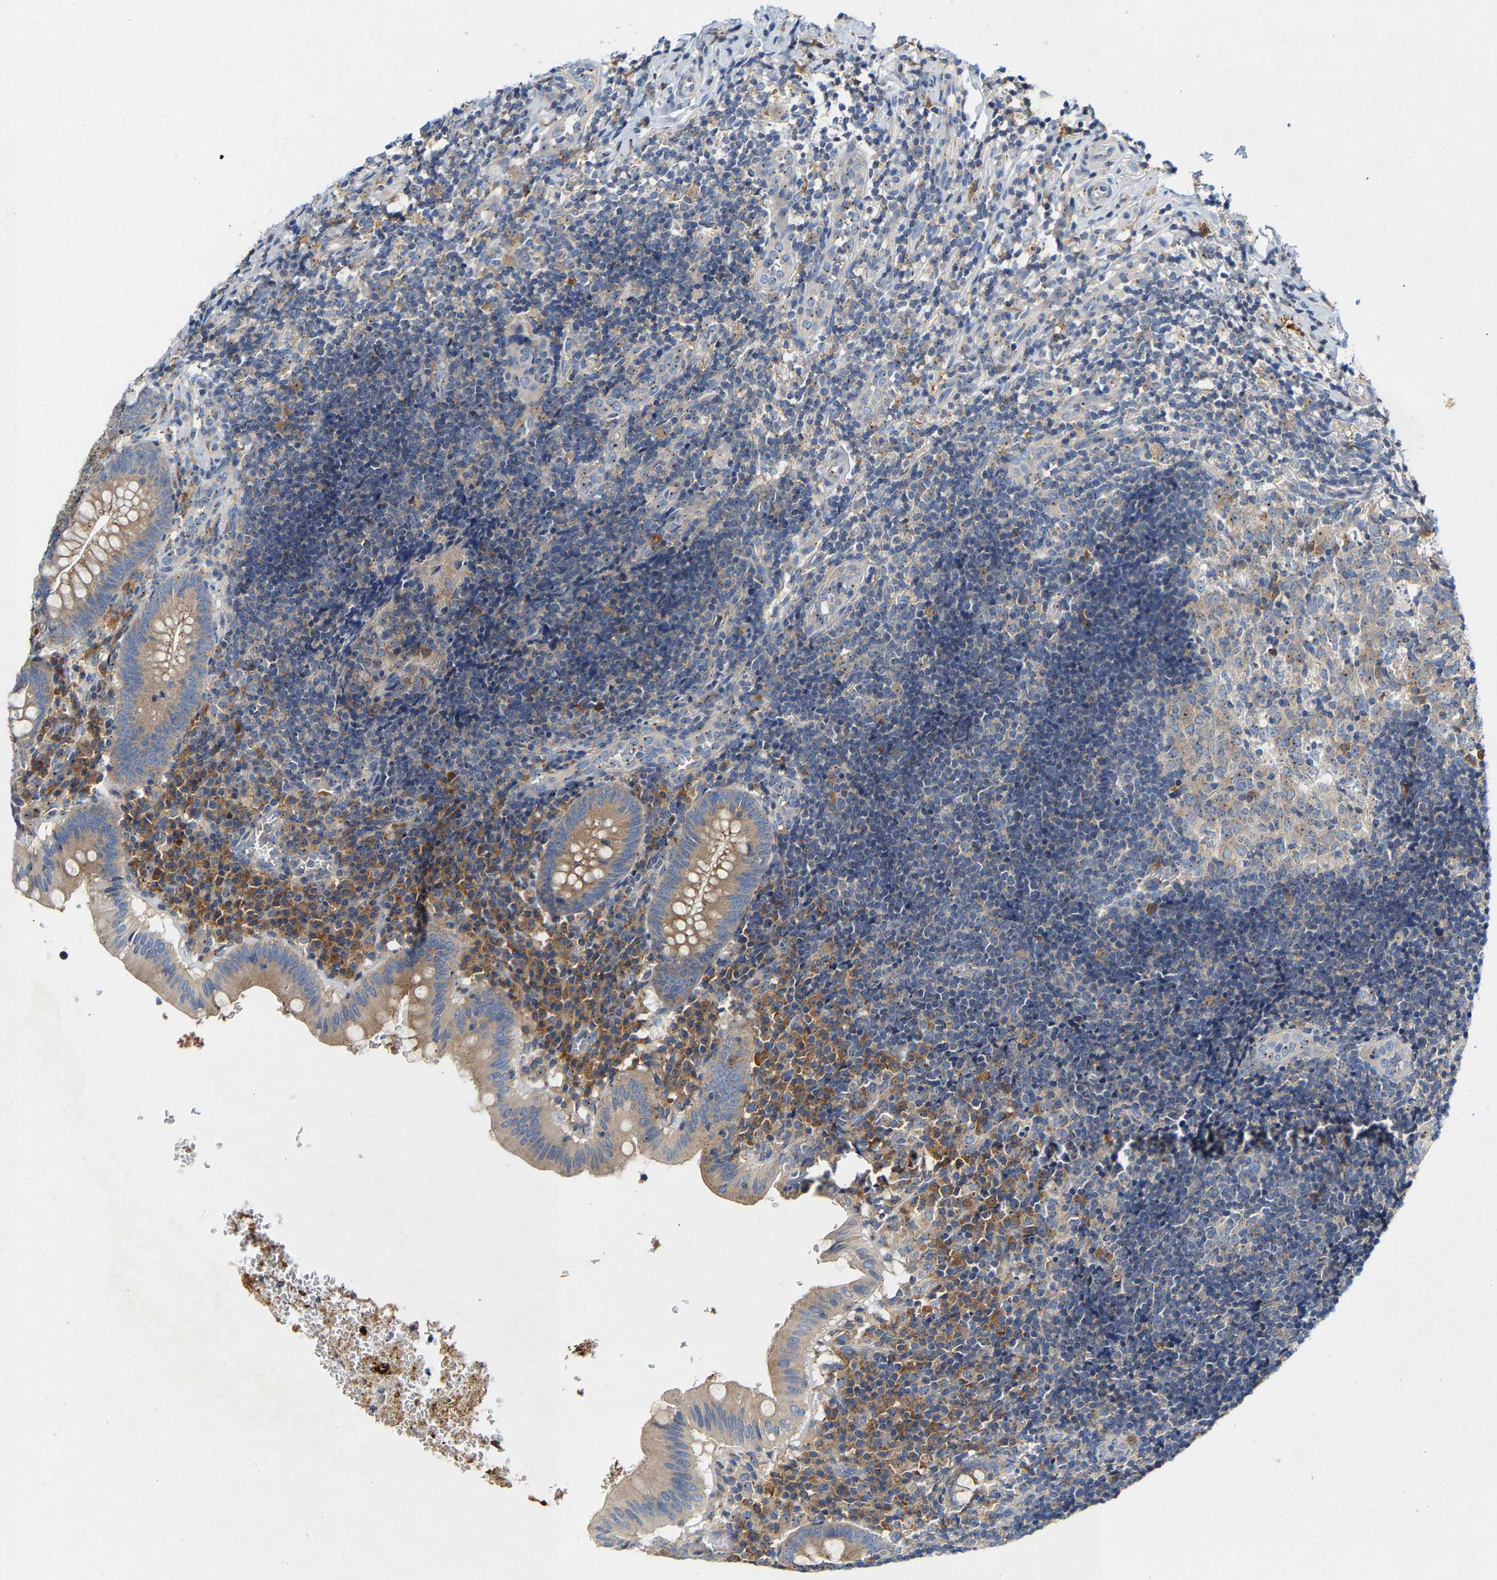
{"staining": {"intensity": "weak", "quantity": ">75%", "location": "cytoplasmic/membranous"}, "tissue": "appendix", "cell_type": "Glandular cells", "image_type": "normal", "snomed": [{"axis": "morphology", "description": "Normal tissue, NOS"}, {"axis": "topography", "description": "Appendix"}], "caption": "Immunohistochemical staining of unremarkable human appendix demonstrates >75% levels of weak cytoplasmic/membranous protein positivity in about >75% of glandular cells. Nuclei are stained in blue.", "gene": "PCNT", "patient": {"sex": "male", "age": 8}}